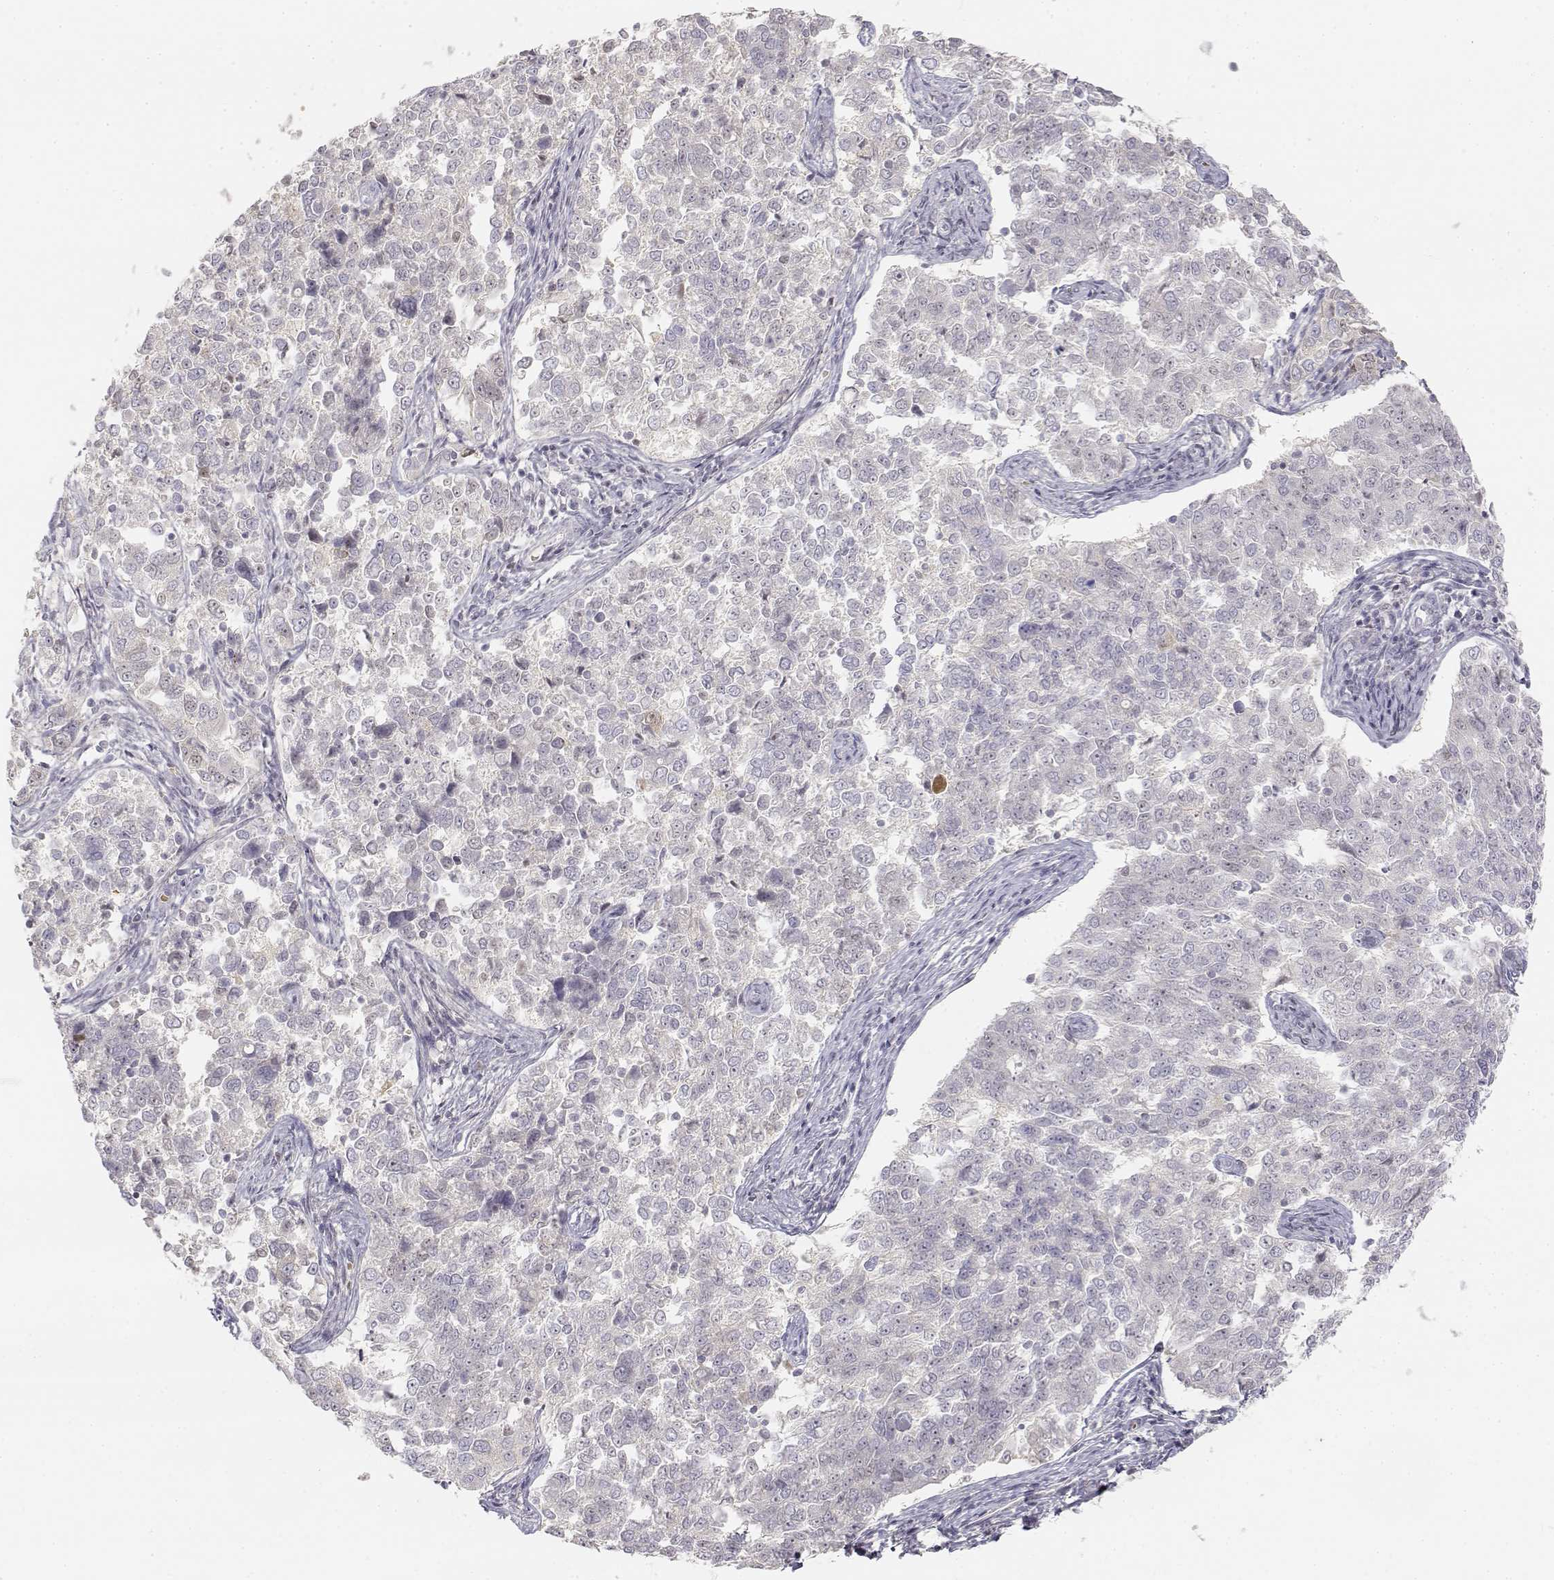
{"staining": {"intensity": "negative", "quantity": "none", "location": "none"}, "tissue": "endometrial cancer", "cell_type": "Tumor cells", "image_type": "cancer", "snomed": [{"axis": "morphology", "description": "Adenocarcinoma, NOS"}, {"axis": "topography", "description": "Endometrium"}], "caption": "Tumor cells are negative for brown protein staining in endometrial cancer. The staining was performed using DAB (3,3'-diaminobenzidine) to visualize the protein expression in brown, while the nuclei were stained in blue with hematoxylin (Magnification: 20x).", "gene": "GLIPR1L2", "patient": {"sex": "female", "age": 43}}